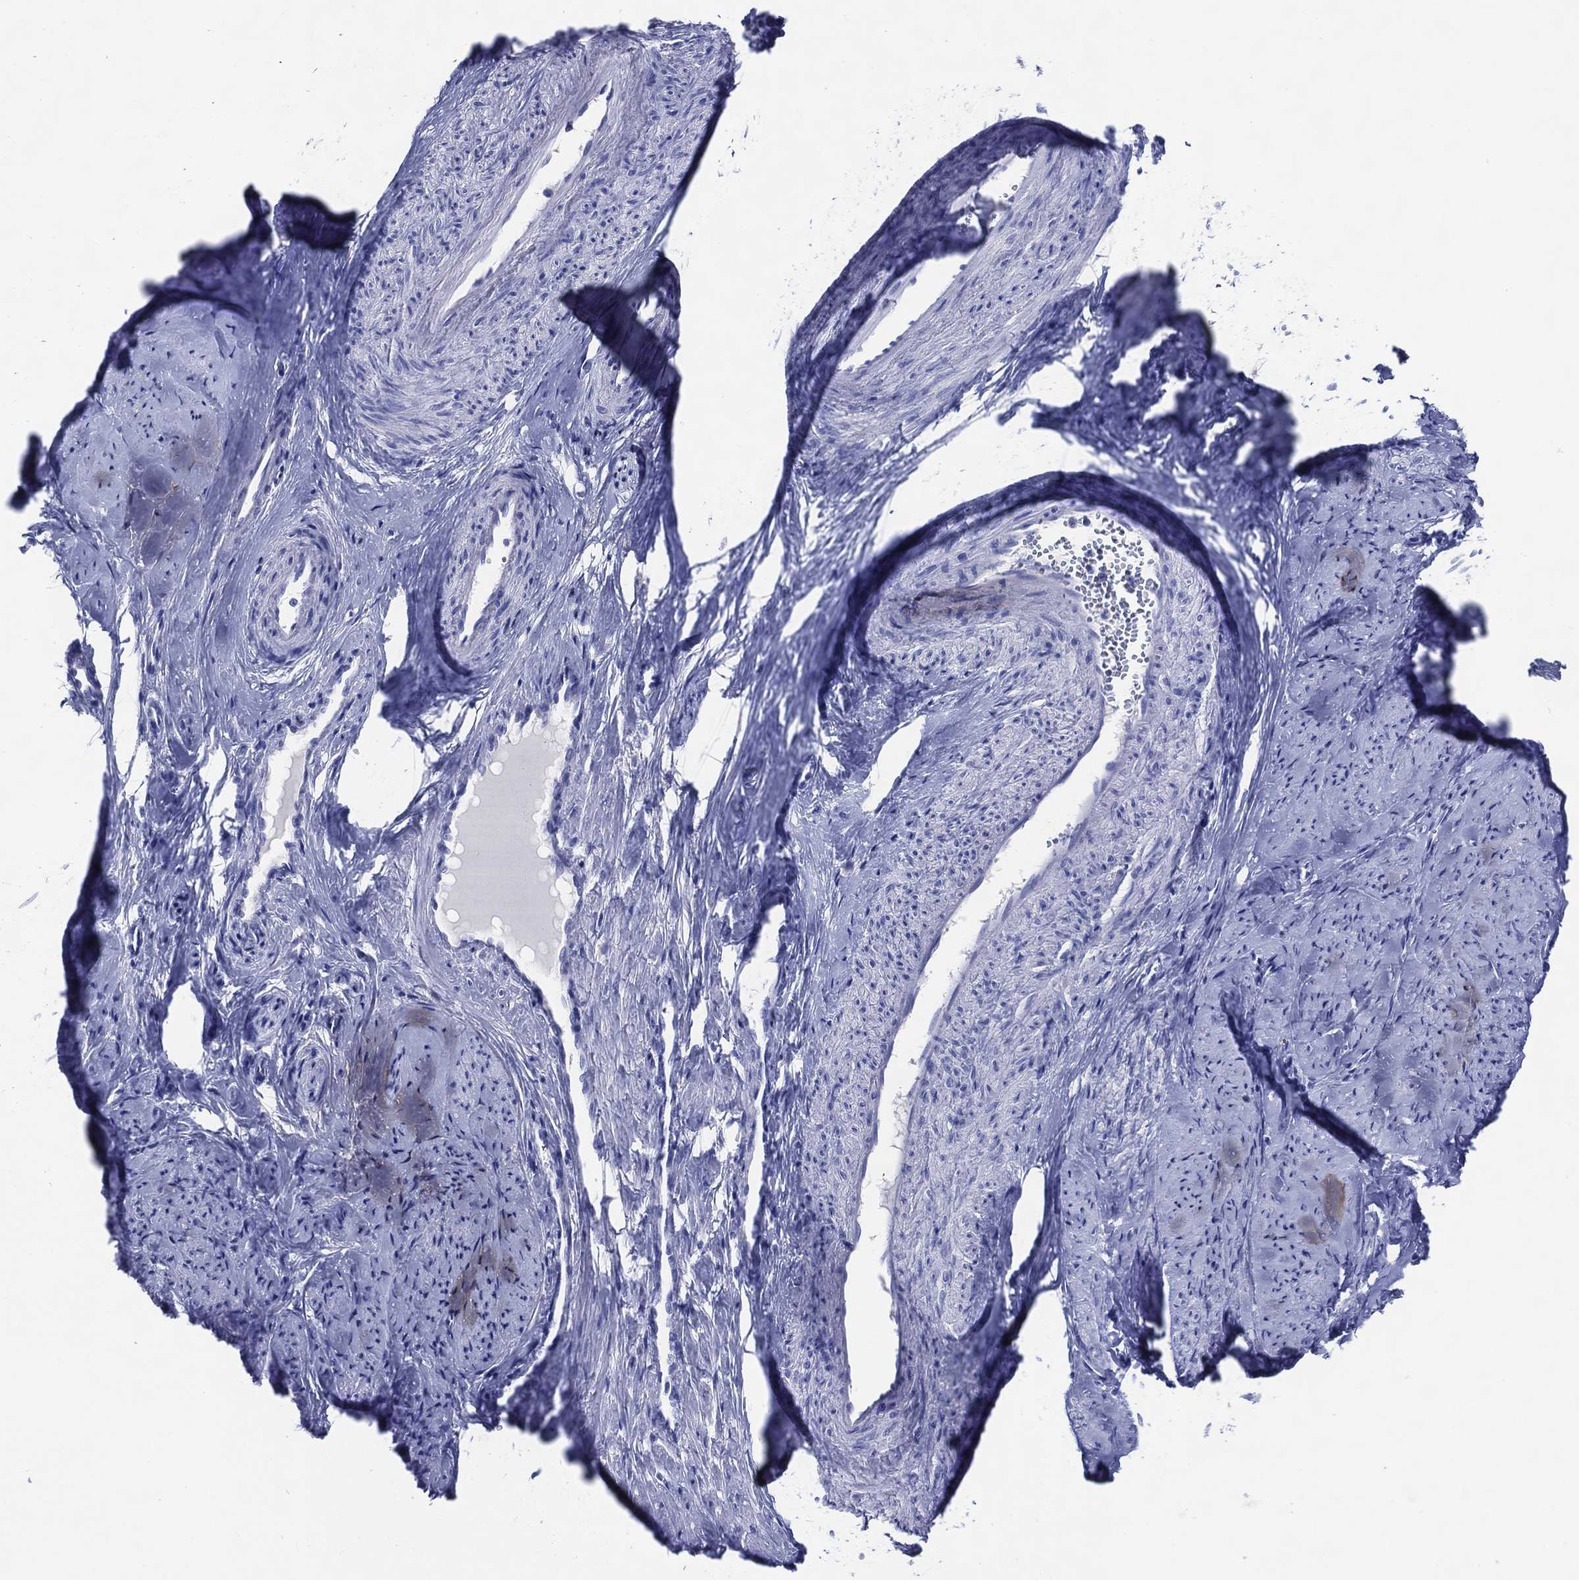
{"staining": {"intensity": "negative", "quantity": "none", "location": "none"}, "tissue": "smooth muscle", "cell_type": "Smooth muscle cells", "image_type": "normal", "snomed": [{"axis": "morphology", "description": "Normal tissue, NOS"}, {"axis": "topography", "description": "Smooth muscle"}], "caption": "Micrograph shows no protein expression in smooth muscle cells of normal smooth muscle. (Brightfield microscopy of DAB (3,3'-diaminobenzidine) immunohistochemistry at high magnification).", "gene": "ACE2", "patient": {"sex": "female", "age": 48}}